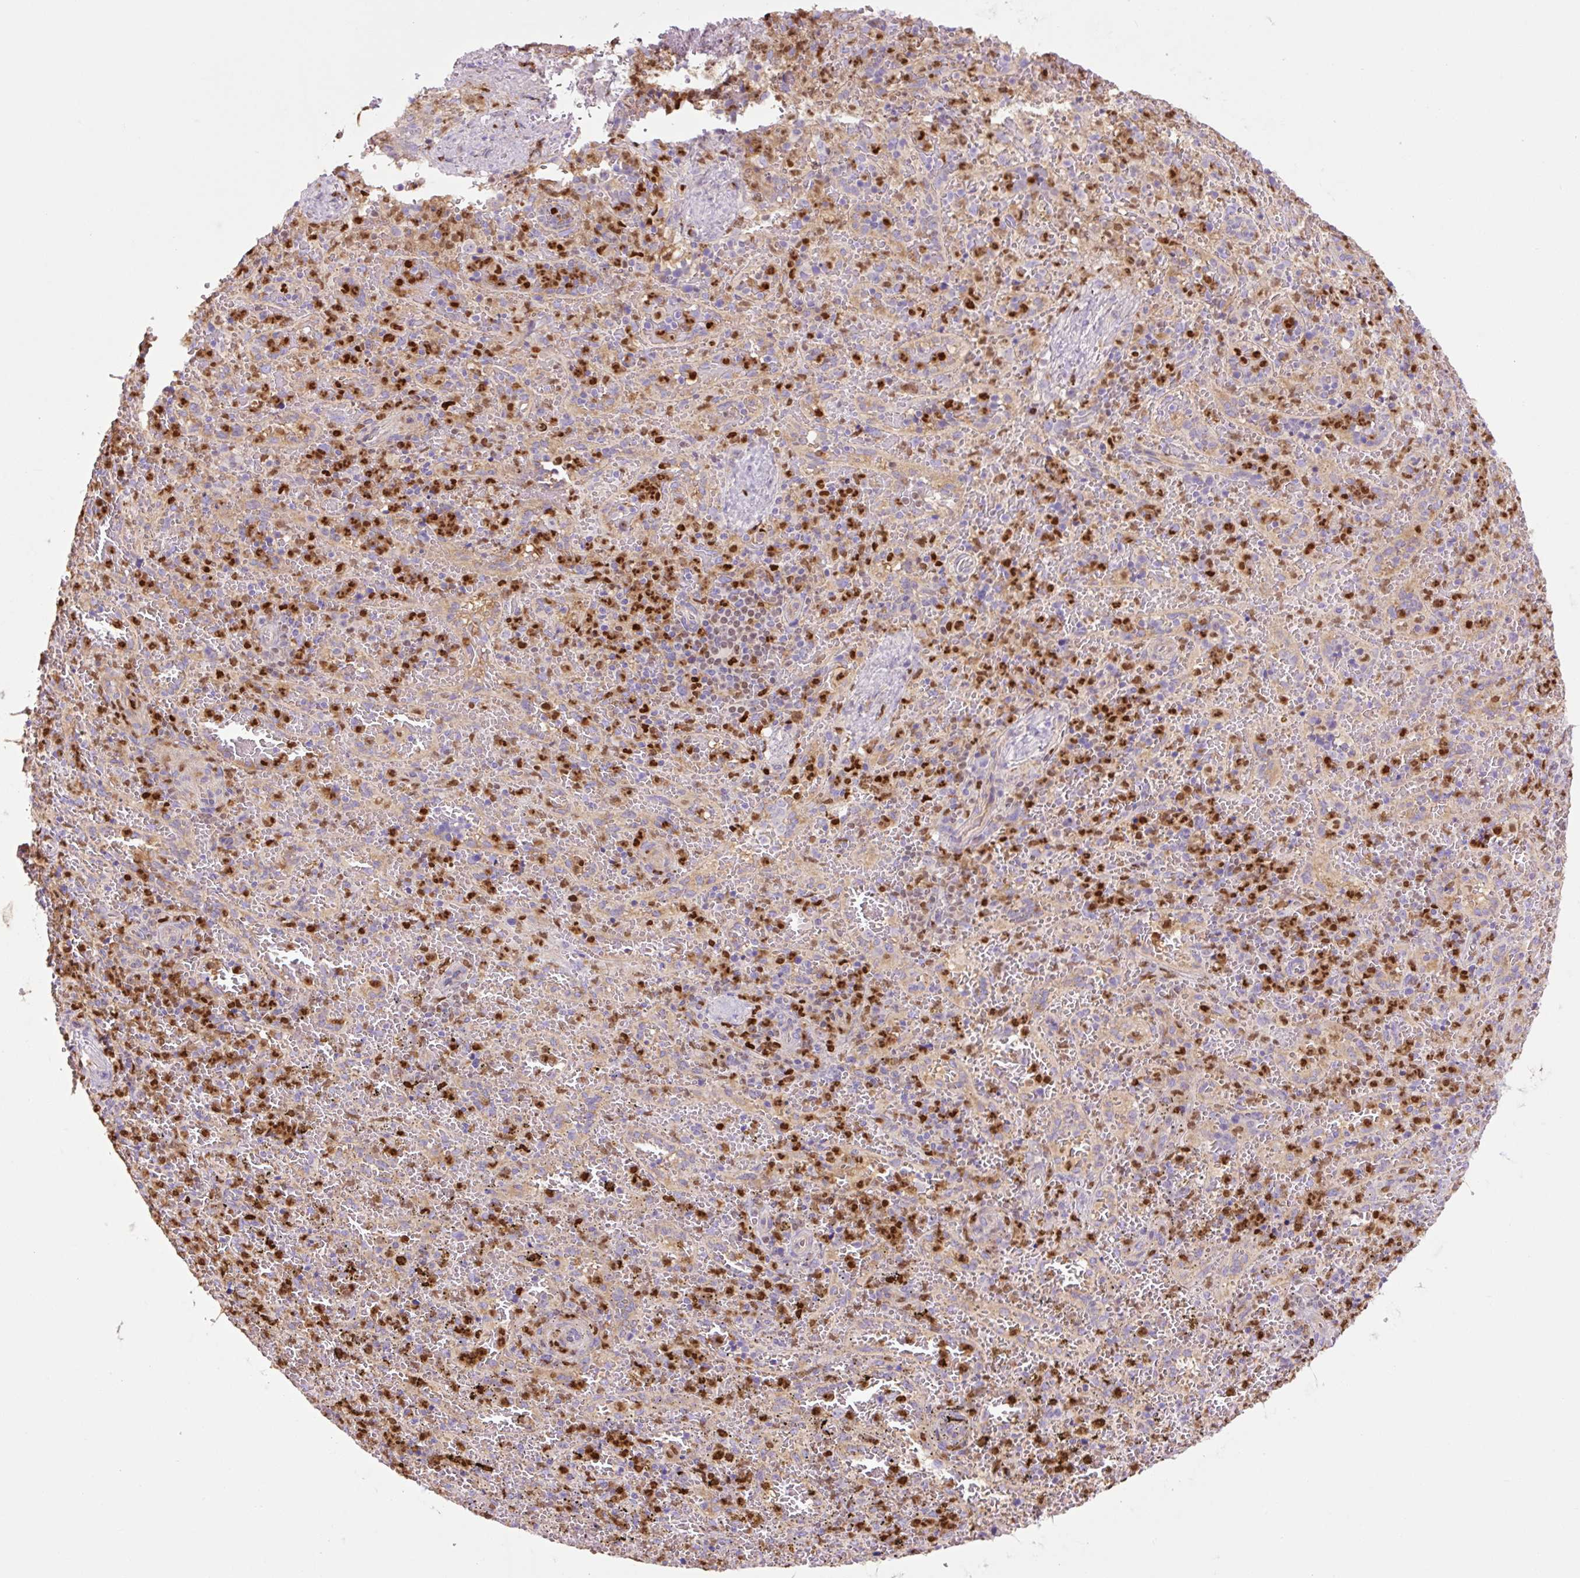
{"staining": {"intensity": "strong", "quantity": "25%-75%", "location": "nuclear"}, "tissue": "spleen", "cell_type": "Cells in red pulp", "image_type": "normal", "snomed": [{"axis": "morphology", "description": "Normal tissue, NOS"}, {"axis": "topography", "description": "Spleen"}], "caption": "Immunohistochemistry image of normal spleen: spleen stained using immunohistochemistry displays high levels of strong protein expression localized specifically in the nuclear of cells in red pulp, appearing as a nuclear brown color.", "gene": "SPI1", "patient": {"sex": "female", "age": 50}}